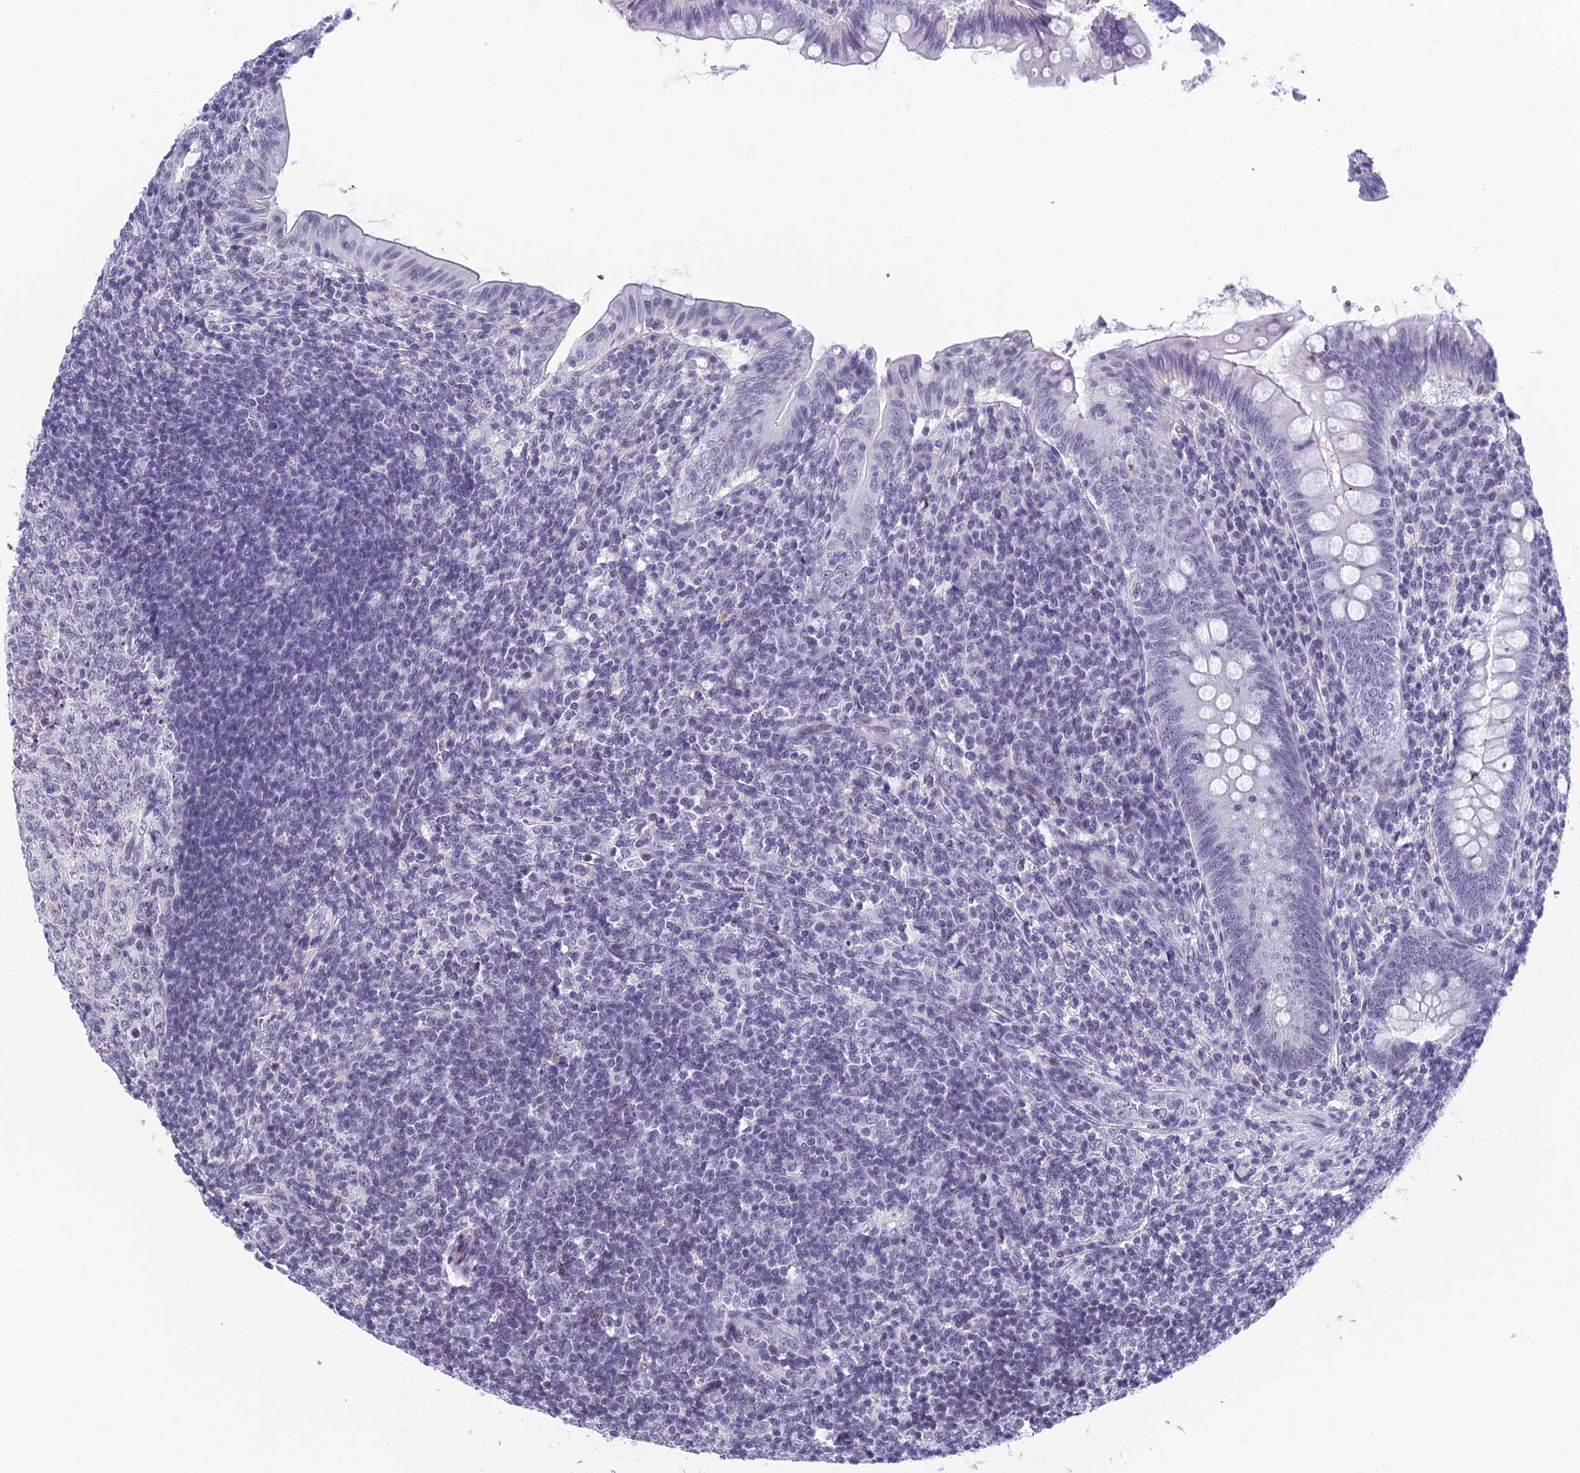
{"staining": {"intensity": "weak", "quantity": "<25%", "location": "cytoplasmic/membranous"}, "tissue": "appendix", "cell_type": "Glandular cells", "image_type": "normal", "snomed": [{"axis": "morphology", "description": "Normal tissue, NOS"}, {"axis": "topography", "description": "Appendix"}], "caption": "The histopathology image displays no staining of glandular cells in benign appendix.", "gene": "RGS17", "patient": {"sex": "male", "age": 14}}